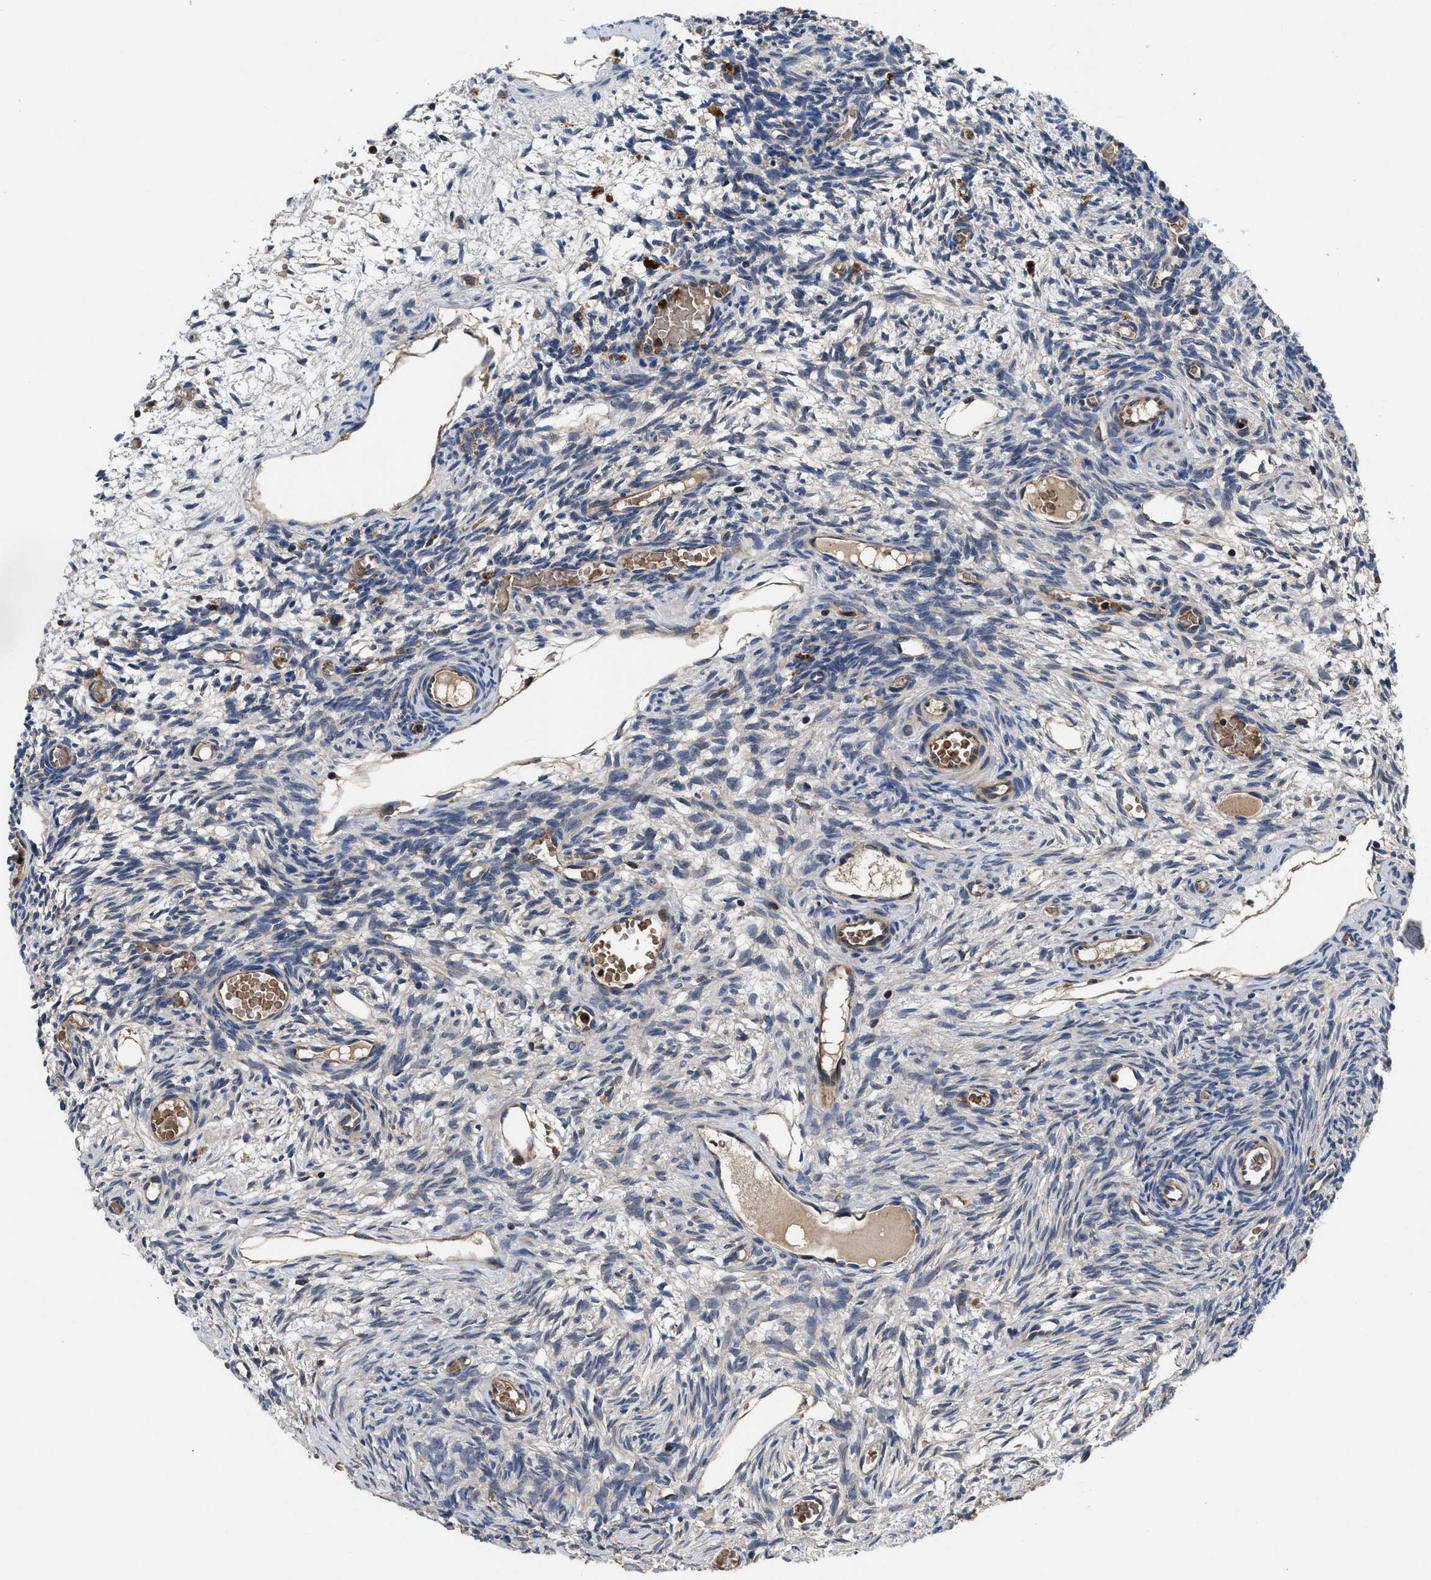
{"staining": {"intensity": "weak", "quantity": "25%-75%", "location": "cytoplasmic/membranous"}, "tissue": "ovary", "cell_type": "Ovarian stroma cells", "image_type": "normal", "snomed": [{"axis": "morphology", "description": "Normal tissue, NOS"}, {"axis": "topography", "description": "Ovary"}], "caption": "A brown stain labels weak cytoplasmic/membranous expression of a protein in ovarian stroma cells of unremarkable ovary. (Stains: DAB (3,3'-diaminobenzidine) in brown, nuclei in blue, Microscopy: brightfield microscopy at high magnification).", "gene": "YBEY", "patient": {"sex": "female", "age": 27}}